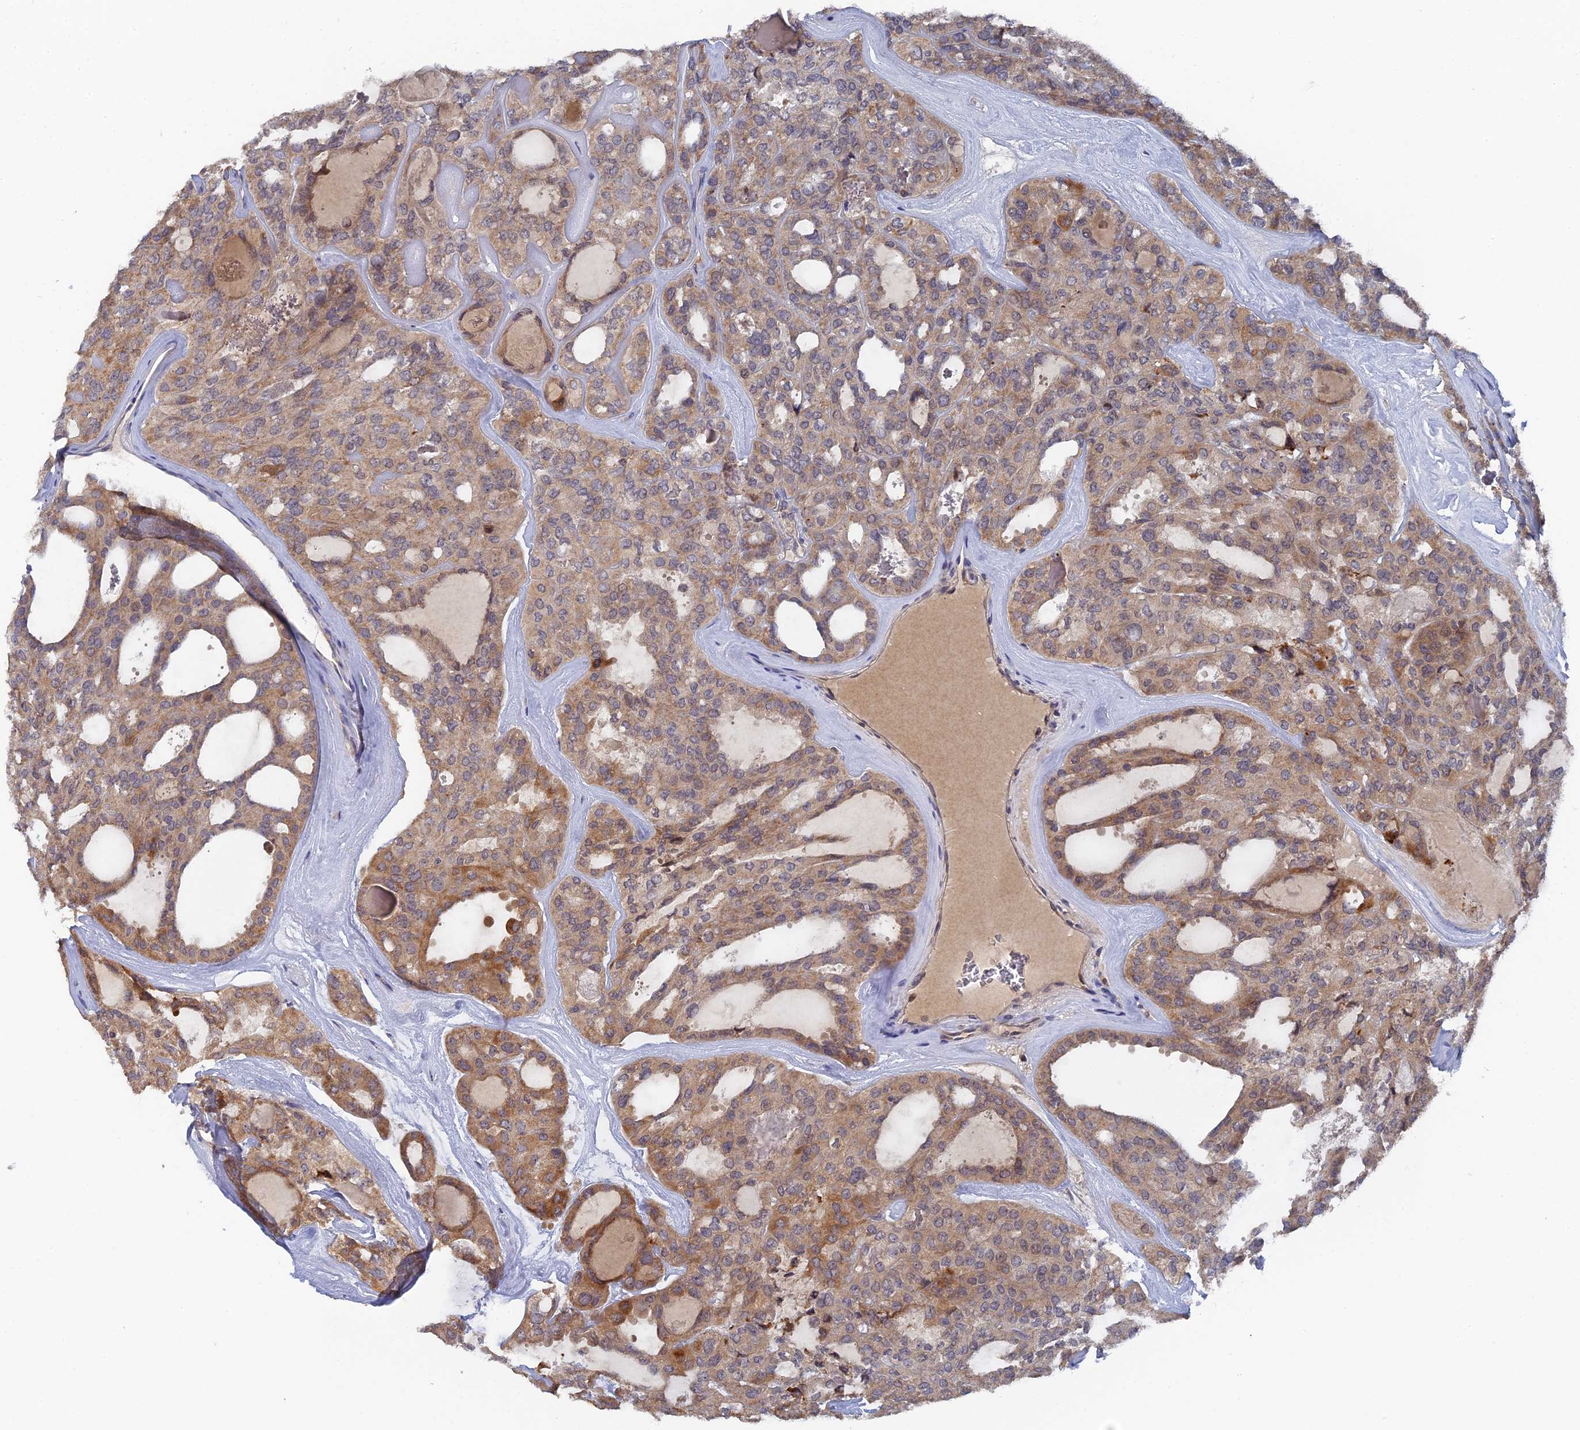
{"staining": {"intensity": "moderate", "quantity": ">75%", "location": "cytoplasmic/membranous"}, "tissue": "thyroid cancer", "cell_type": "Tumor cells", "image_type": "cancer", "snomed": [{"axis": "morphology", "description": "Follicular adenoma carcinoma, NOS"}, {"axis": "topography", "description": "Thyroid gland"}], "caption": "A brown stain labels moderate cytoplasmic/membranous expression of a protein in human thyroid follicular adenoma carcinoma tumor cells.", "gene": "MIGA2", "patient": {"sex": "male", "age": 75}}